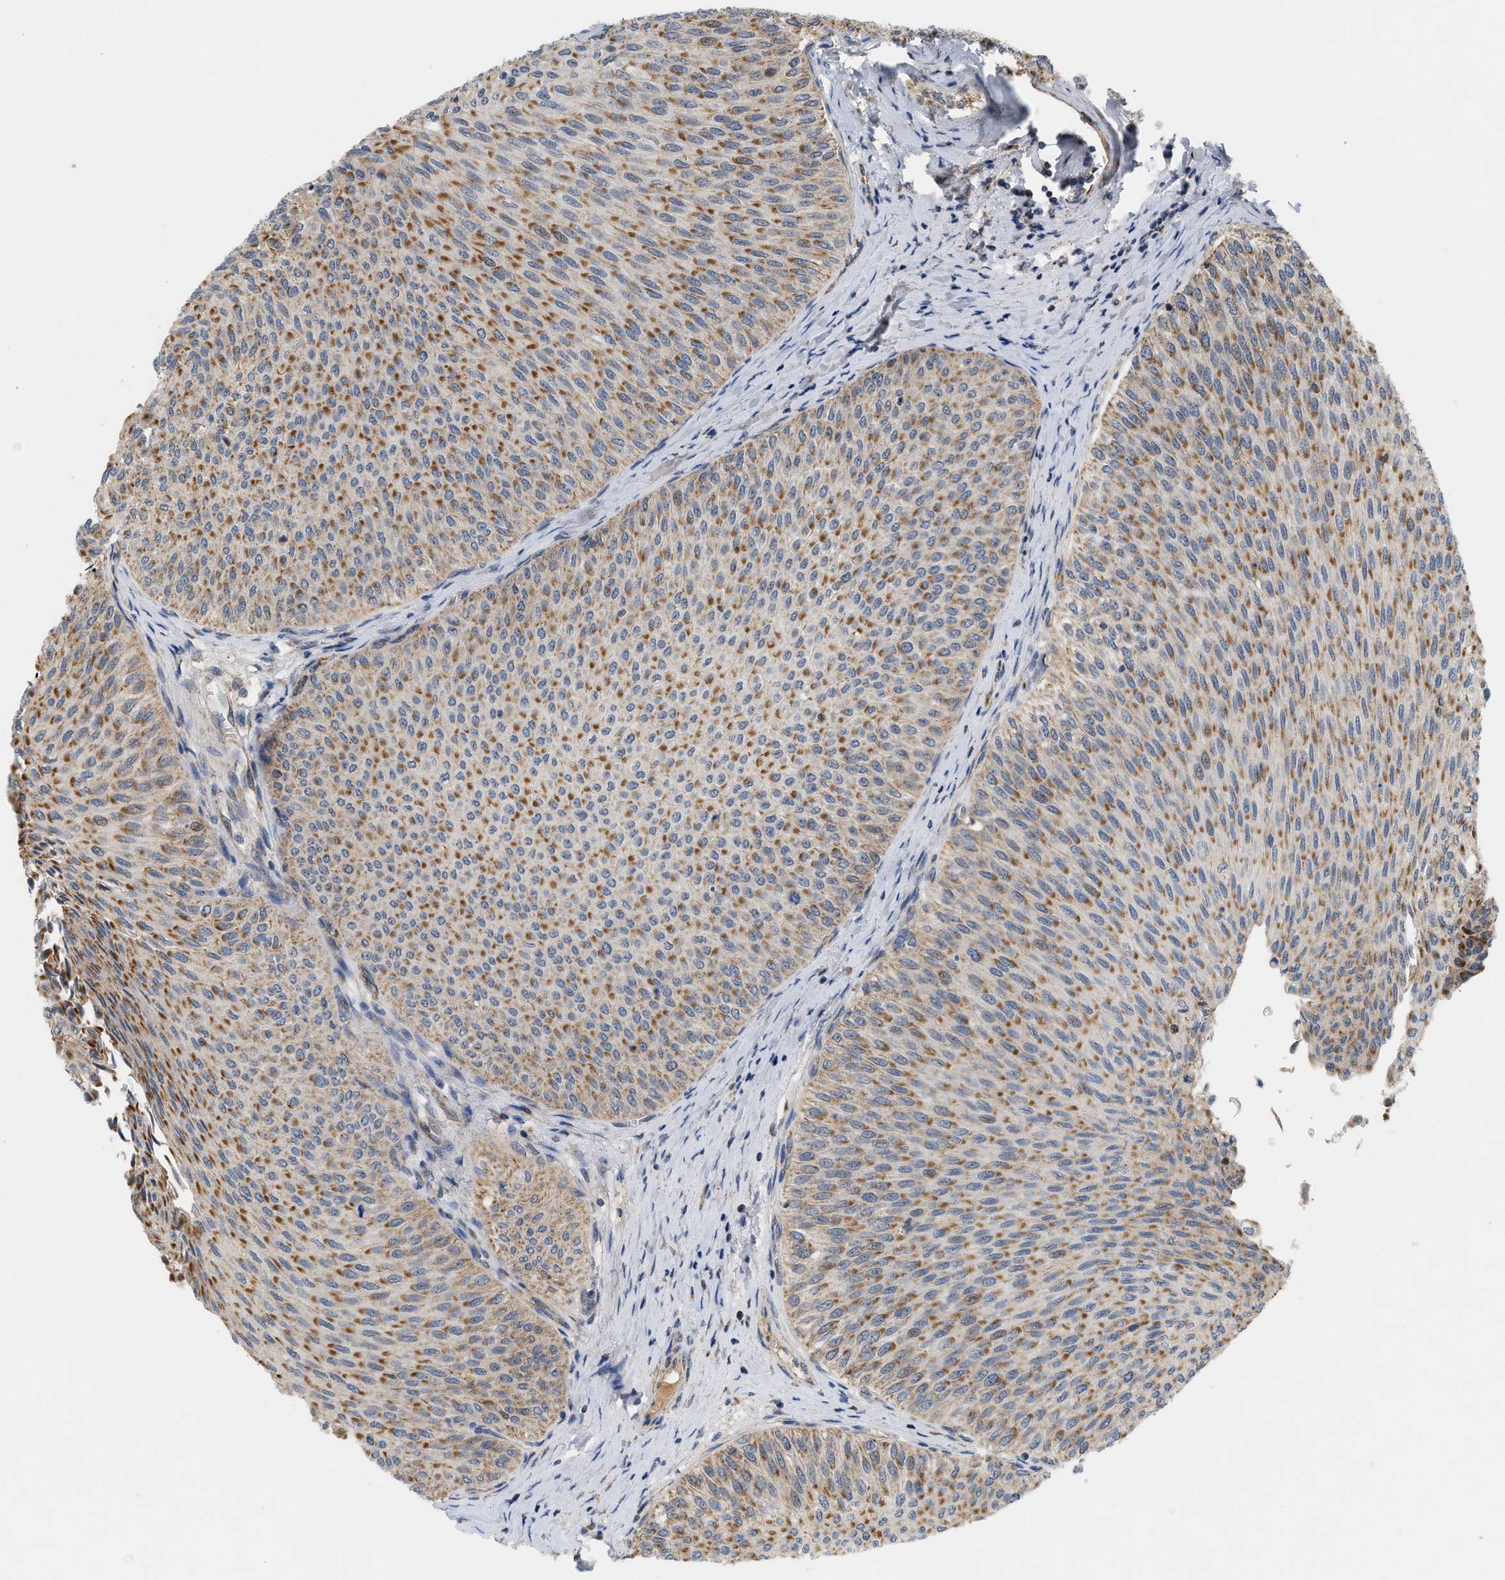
{"staining": {"intensity": "moderate", "quantity": ">75%", "location": "cytoplasmic/membranous"}, "tissue": "urothelial cancer", "cell_type": "Tumor cells", "image_type": "cancer", "snomed": [{"axis": "morphology", "description": "Urothelial carcinoma, Low grade"}, {"axis": "topography", "description": "Urinary bladder"}], "caption": "The immunohistochemical stain shows moderate cytoplasmic/membranous positivity in tumor cells of low-grade urothelial carcinoma tissue. Nuclei are stained in blue.", "gene": "MCU", "patient": {"sex": "male", "age": 78}}